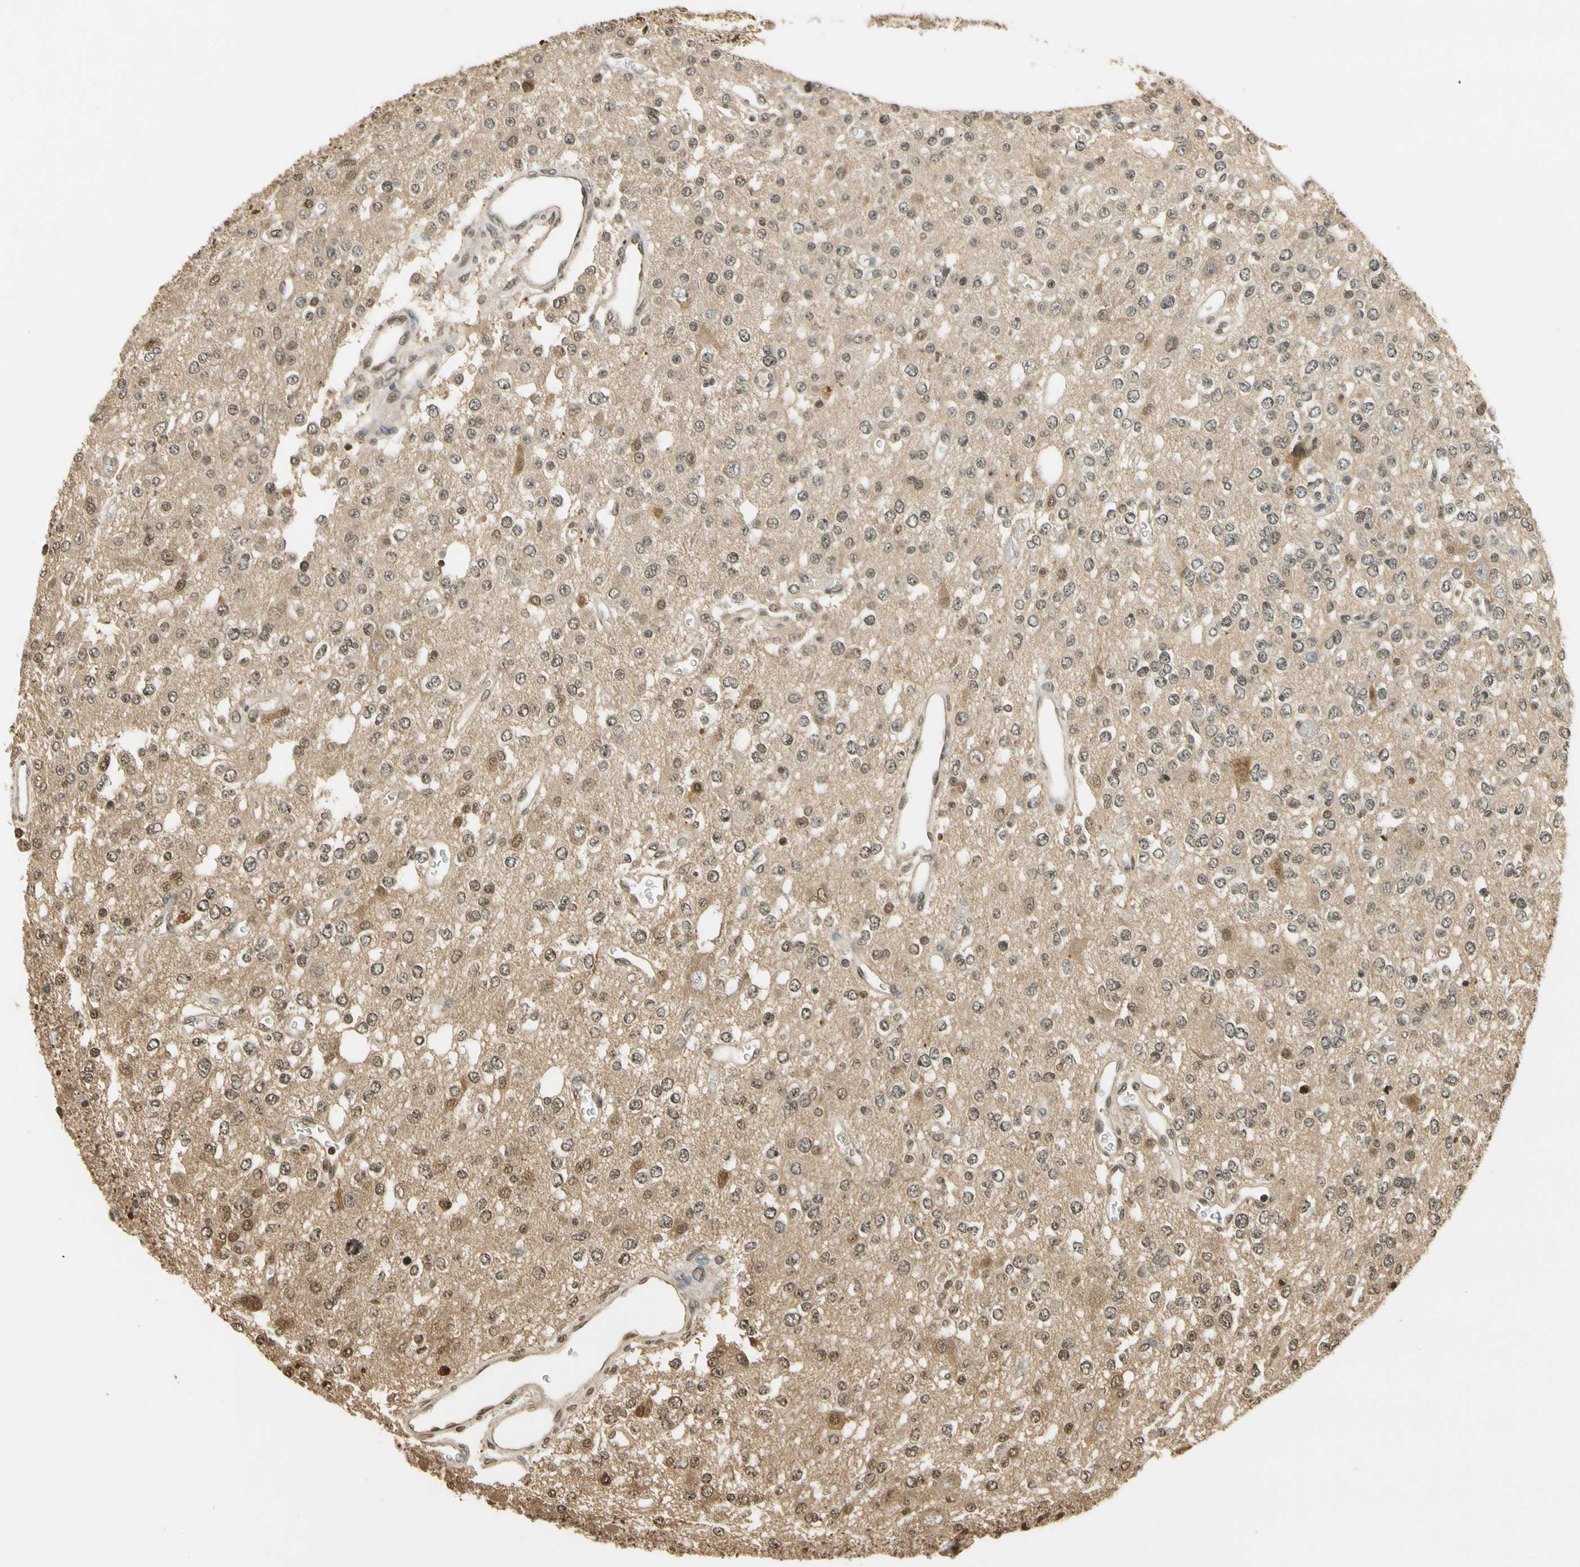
{"staining": {"intensity": "weak", "quantity": ">75%", "location": "cytoplasmic/membranous"}, "tissue": "glioma", "cell_type": "Tumor cells", "image_type": "cancer", "snomed": [{"axis": "morphology", "description": "Glioma, malignant, Low grade"}, {"axis": "topography", "description": "Brain"}], "caption": "Glioma tissue reveals weak cytoplasmic/membranous expression in approximately >75% of tumor cells (Brightfield microscopy of DAB IHC at high magnification).", "gene": "SOD1", "patient": {"sex": "male", "age": 38}}